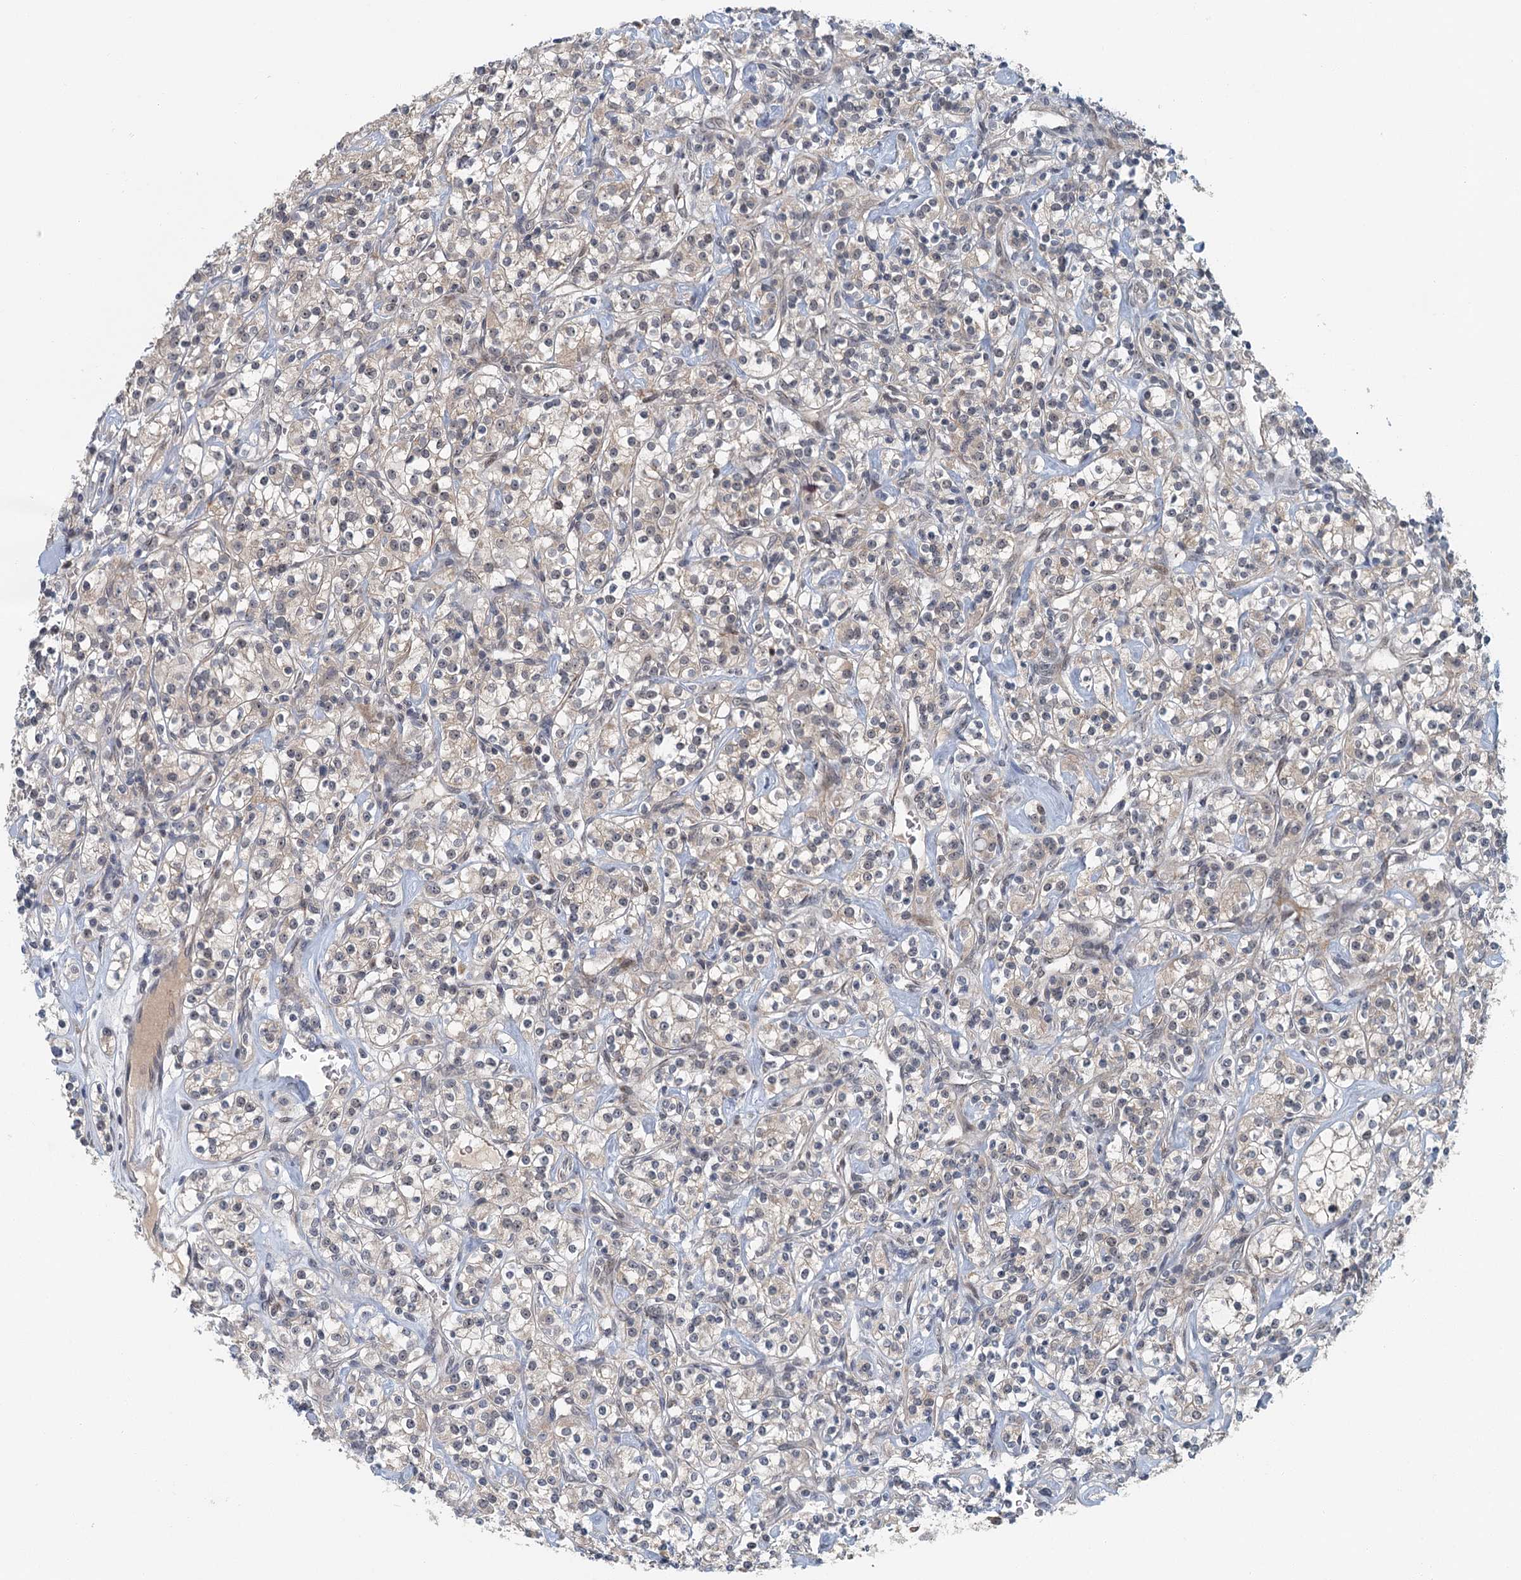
{"staining": {"intensity": "weak", "quantity": "<25%", "location": "nuclear"}, "tissue": "renal cancer", "cell_type": "Tumor cells", "image_type": "cancer", "snomed": [{"axis": "morphology", "description": "Adenocarcinoma, NOS"}, {"axis": "topography", "description": "Kidney"}], "caption": "A high-resolution photomicrograph shows IHC staining of renal adenocarcinoma, which displays no significant staining in tumor cells. (Brightfield microscopy of DAB IHC at high magnification).", "gene": "TAS2R42", "patient": {"sex": "male", "age": 77}}